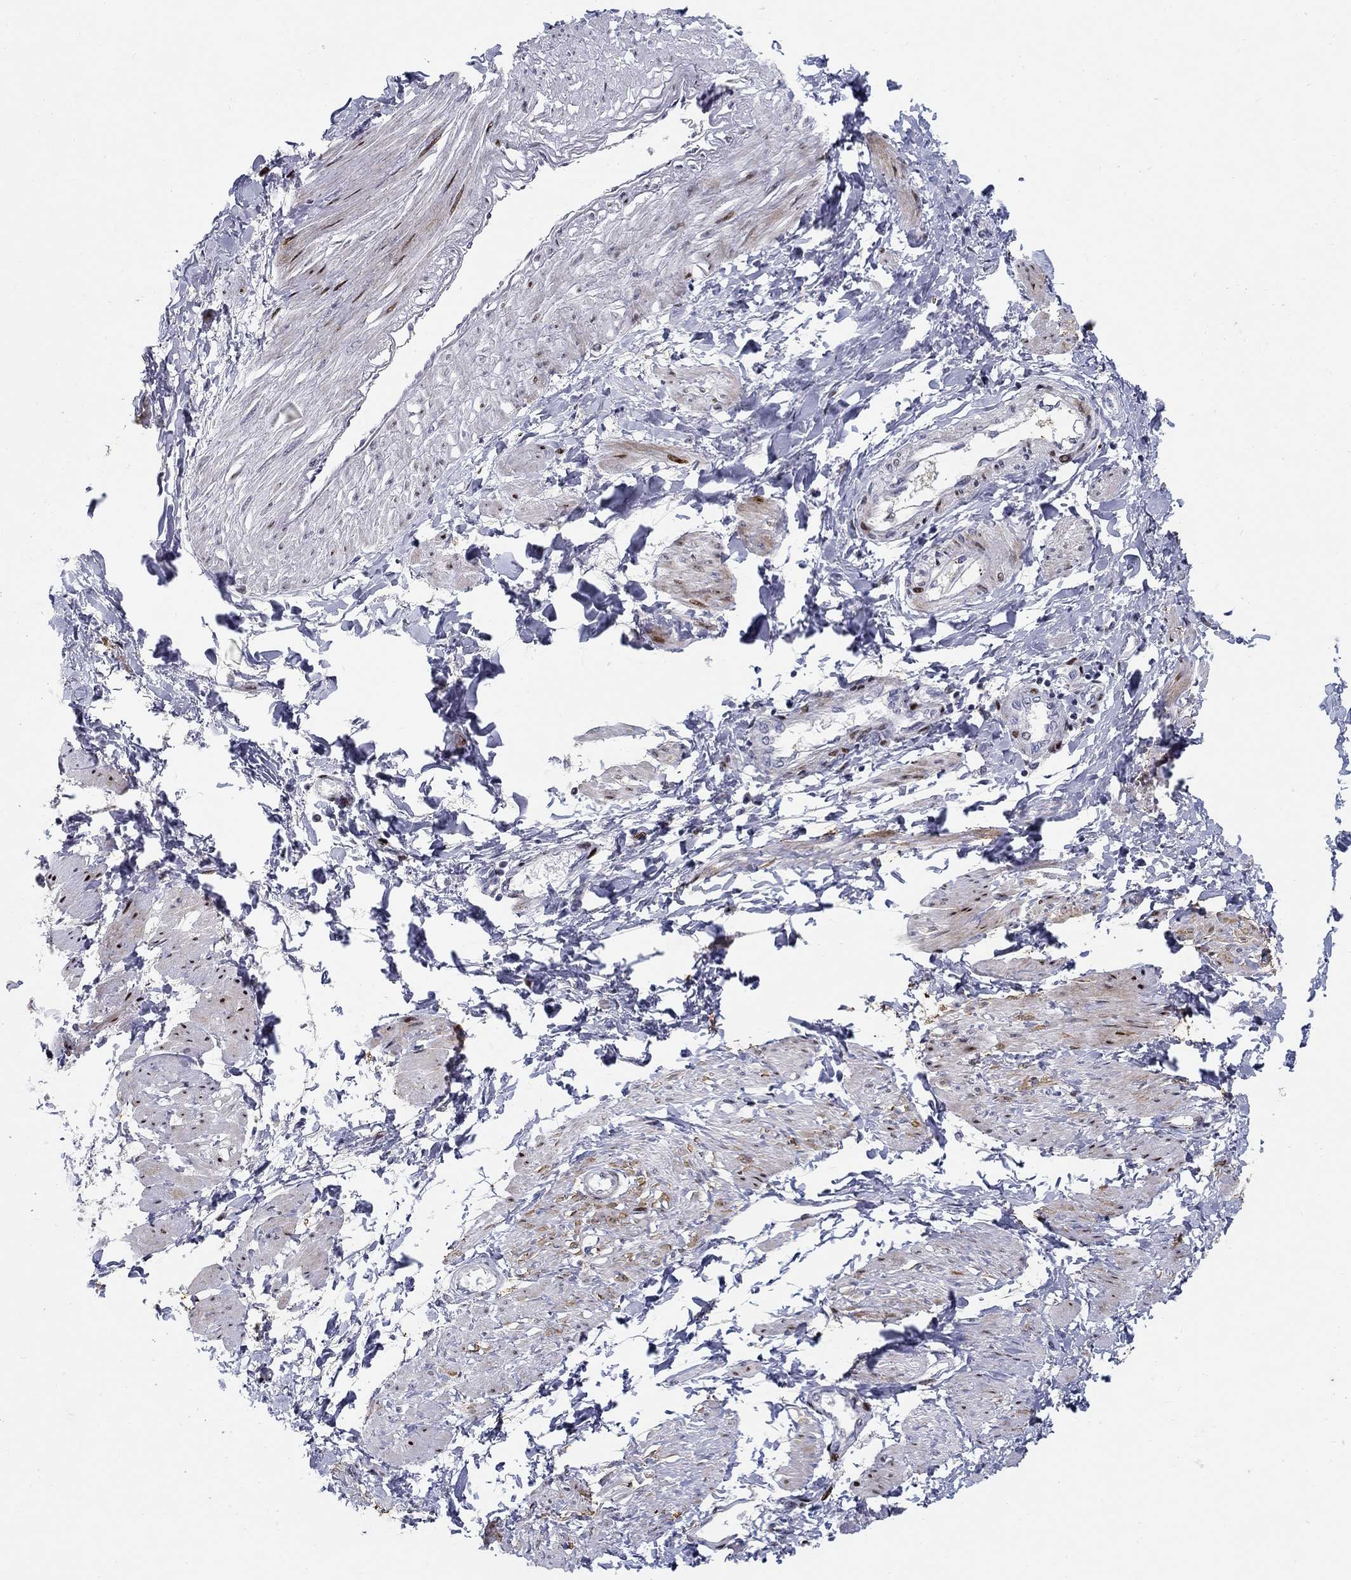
{"staining": {"intensity": "moderate", "quantity": "<25%", "location": "nuclear"}, "tissue": "smooth muscle", "cell_type": "Smooth muscle cells", "image_type": "normal", "snomed": [{"axis": "morphology", "description": "Normal tissue, NOS"}, {"axis": "topography", "description": "Smooth muscle"}, {"axis": "topography", "description": "Uterus"}], "caption": "An immunohistochemistry (IHC) photomicrograph of unremarkable tissue is shown. Protein staining in brown labels moderate nuclear positivity in smooth muscle within smooth muscle cells. (IHC, brightfield microscopy, high magnification).", "gene": "RAPGEF5", "patient": {"sex": "female", "age": 39}}